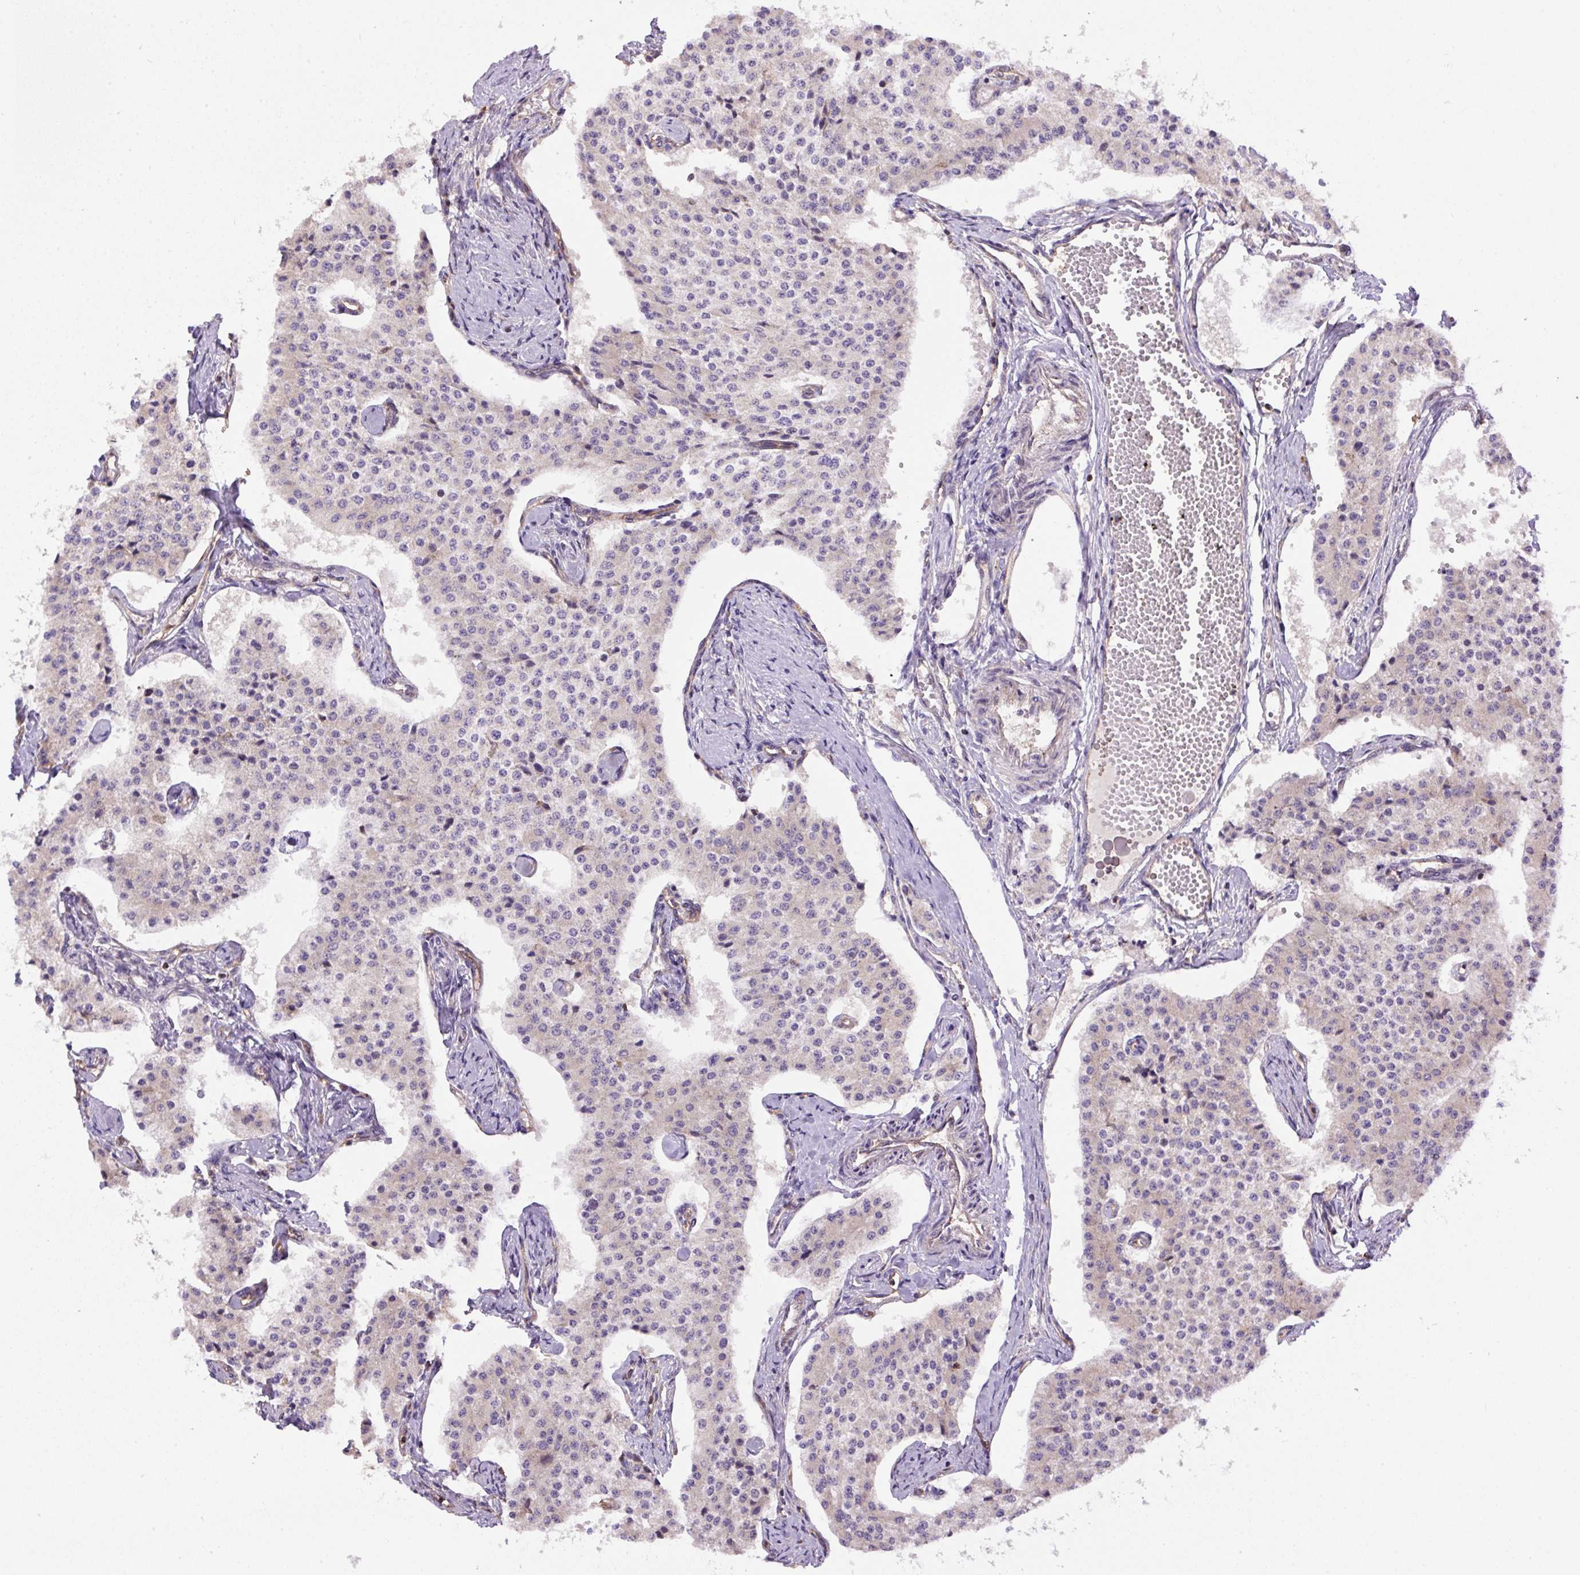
{"staining": {"intensity": "negative", "quantity": "none", "location": "none"}, "tissue": "carcinoid", "cell_type": "Tumor cells", "image_type": "cancer", "snomed": [{"axis": "morphology", "description": "Carcinoid, malignant, NOS"}, {"axis": "topography", "description": "Colon"}], "caption": "Carcinoid stained for a protein using immunohistochemistry demonstrates no expression tumor cells.", "gene": "PPME1", "patient": {"sex": "female", "age": 52}}